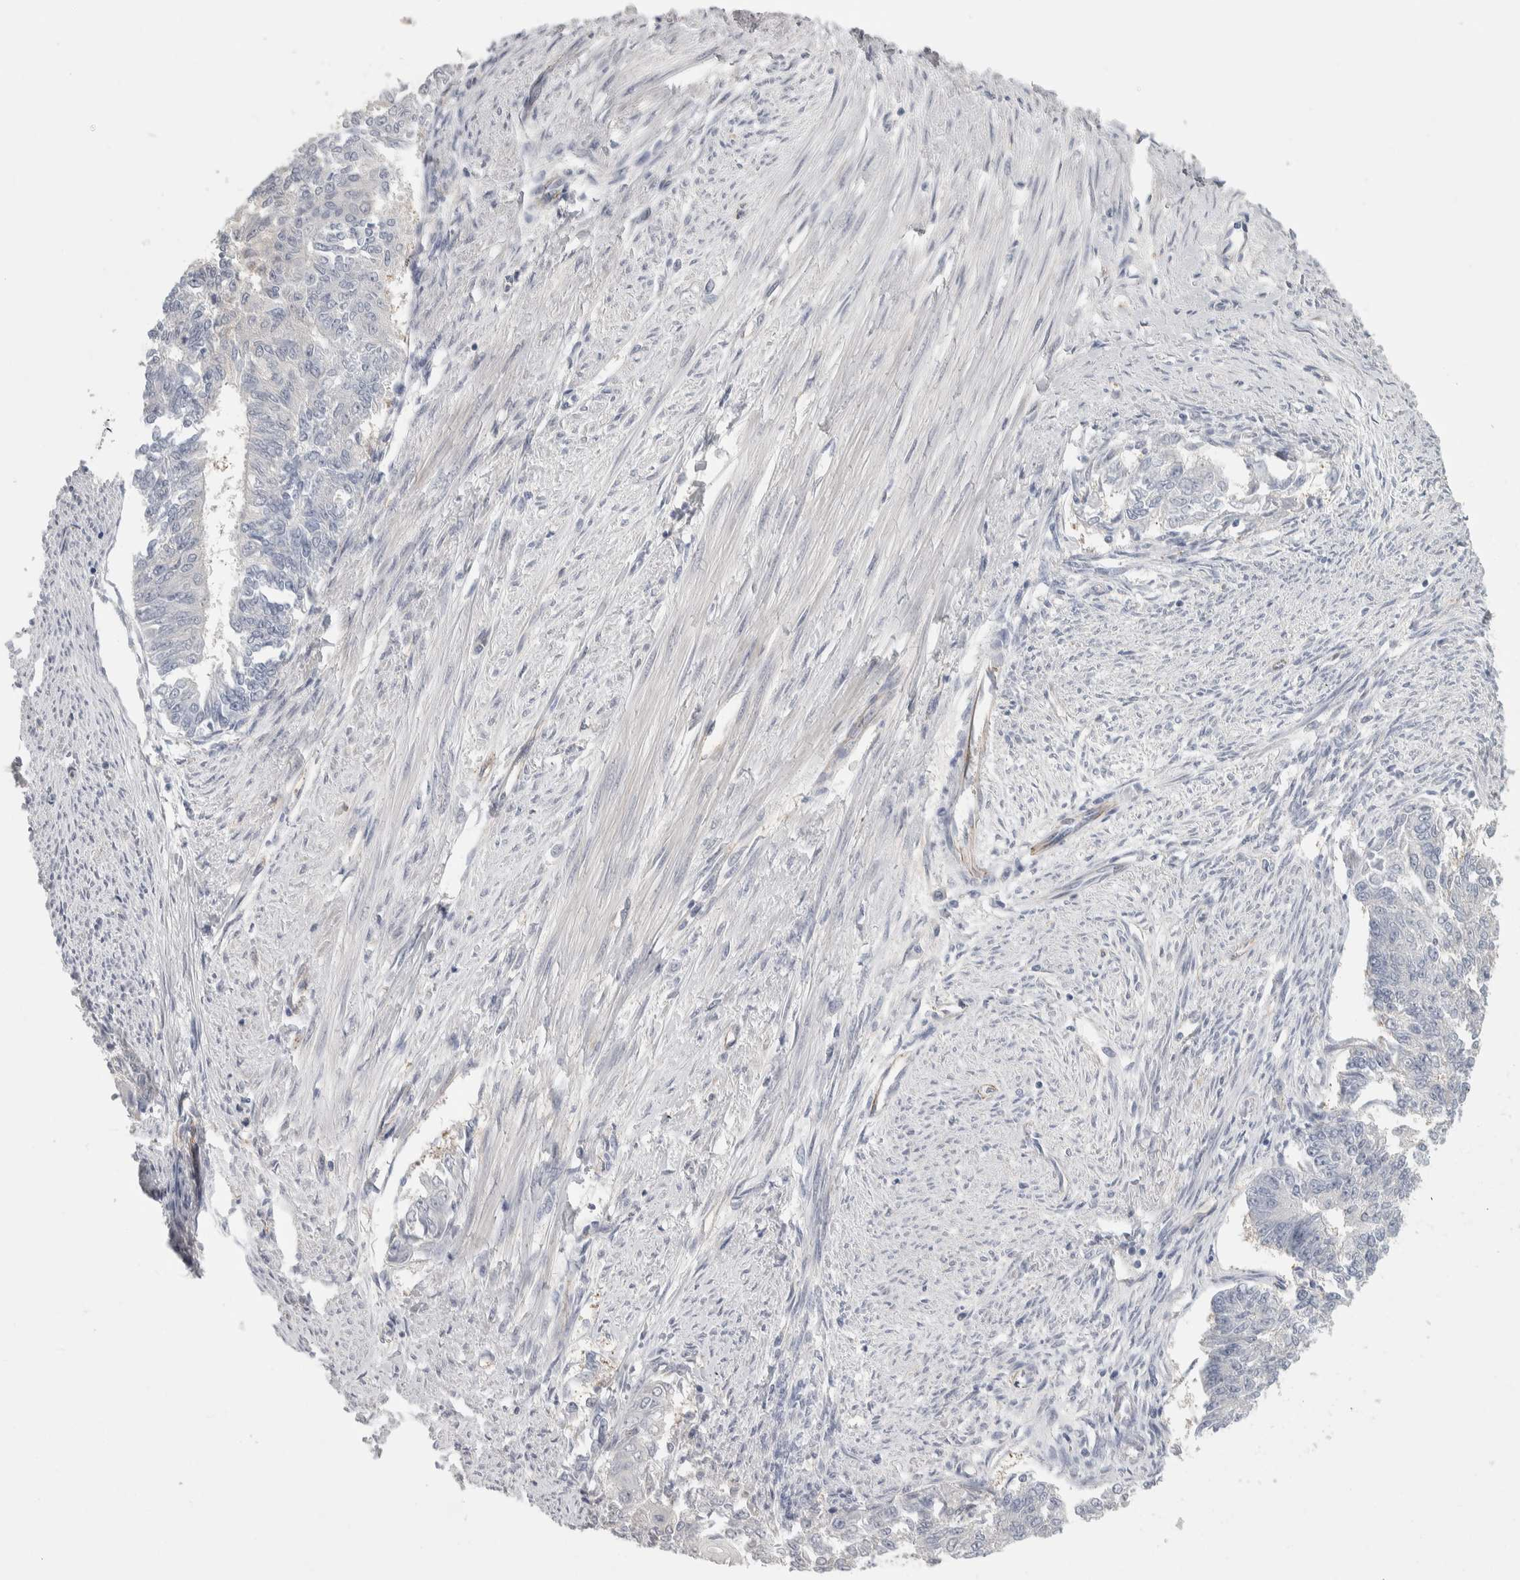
{"staining": {"intensity": "negative", "quantity": "none", "location": "none"}, "tissue": "endometrial cancer", "cell_type": "Tumor cells", "image_type": "cancer", "snomed": [{"axis": "morphology", "description": "Adenocarcinoma, NOS"}, {"axis": "topography", "description": "Endometrium"}], "caption": "Immunohistochemistry histopathology image of neoplastic tissue: human endometrial cancer stained with DAB (3,3'-diaminobenzidine) displays no significant protein staining in tumor cells. (Brightfield microscopy of DAB (3,3'-diaminobenzidine) IHC at high magnification).", "gene": "ZNF862", "patient": {"sex": "female", "age": 32}}